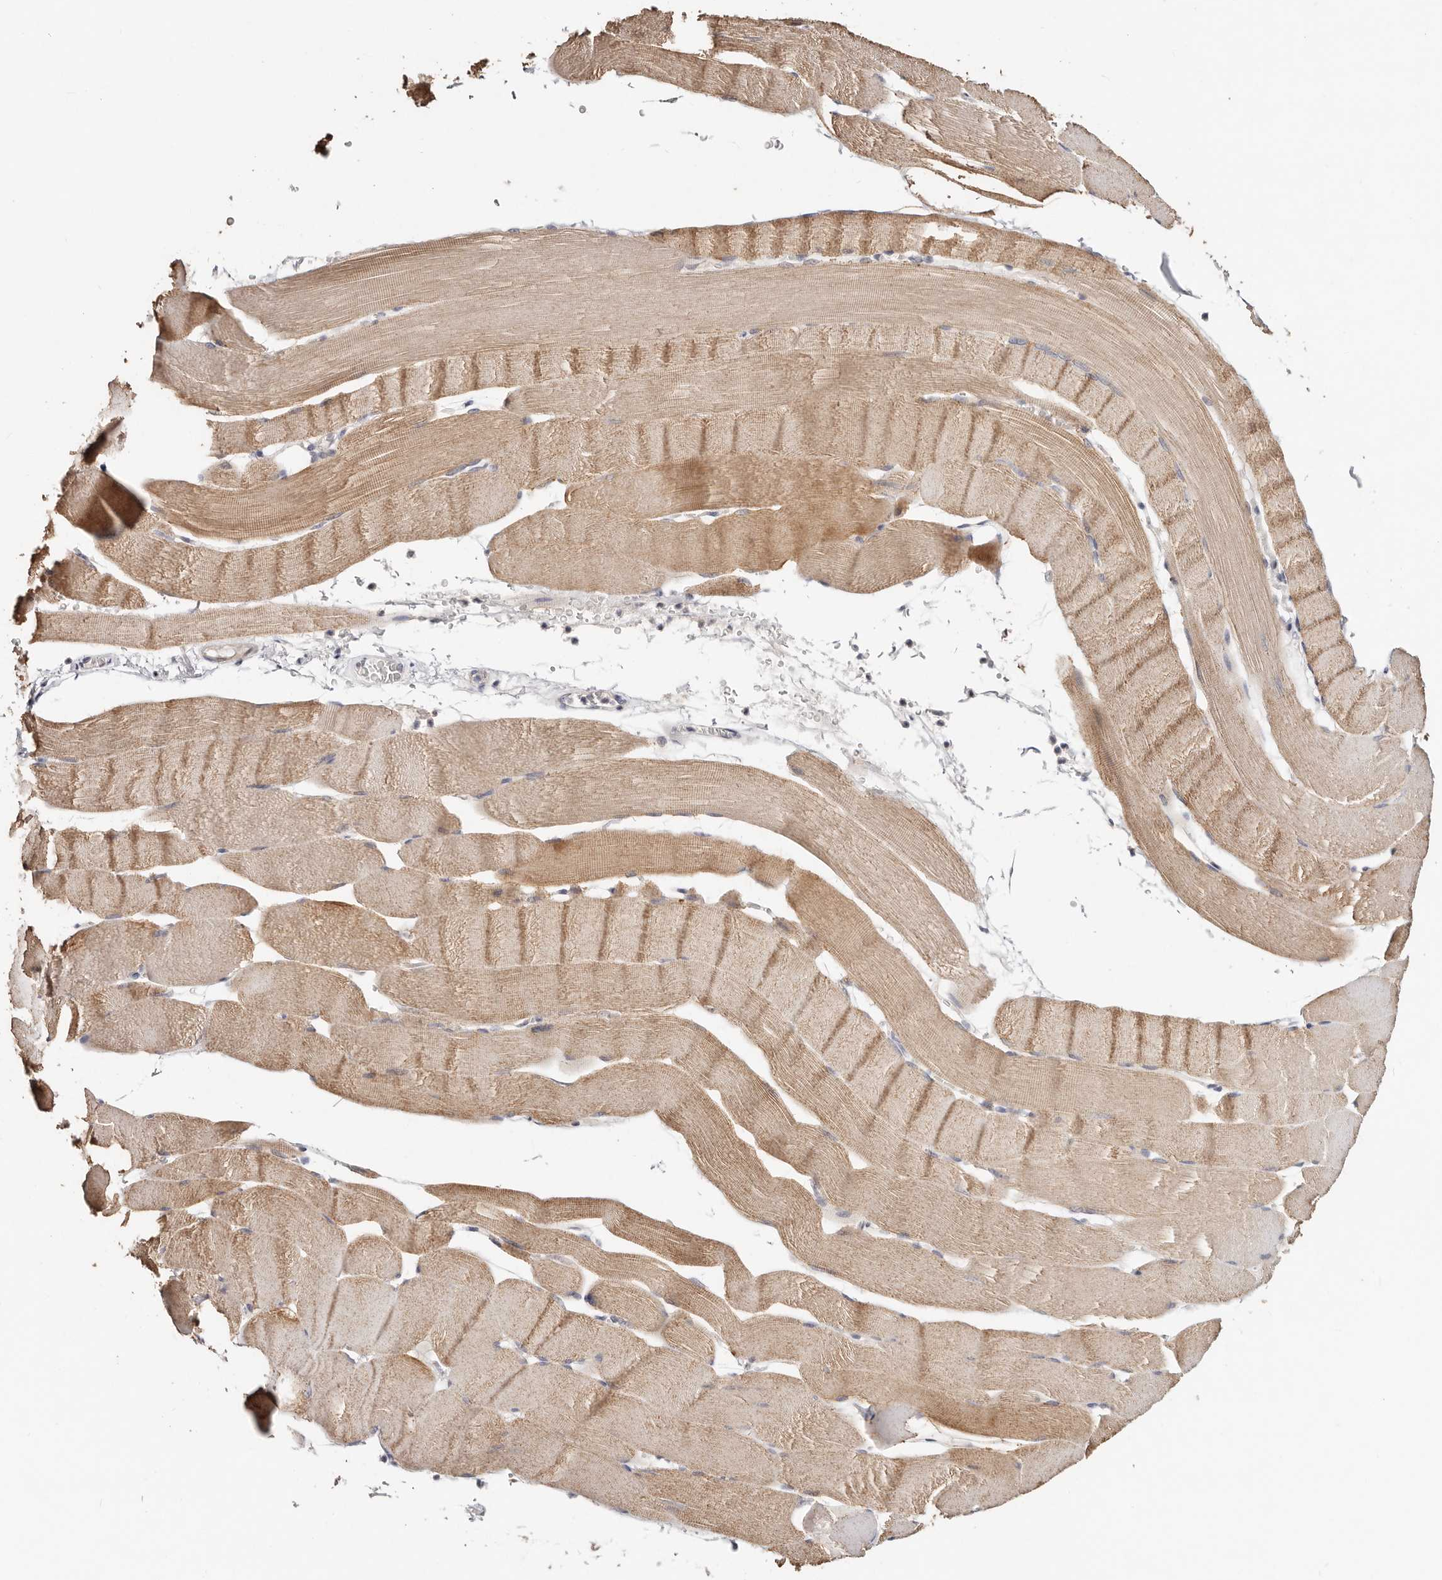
{"staining": {"intensity": "moderate", "quantity": "25%-75%", "location": "cytoplasmic/membranous"}, "tissue": "skeletal muscle", "cell_type": "Myocytes", "image_type": "normal", "snomed": [{"axis": "morphology", "description": "Normal tissue, NOS"}, {"axis": "topography", "description": "Skeletal muscle"}], "caption": "Protein staining displays moderate cytoplasmic/membranous positivity in about 25%-75% of myocytes in benign skeletal muscle.", "gene": "VIPAS39", "patient": {"sex": "male", "age": 62}}